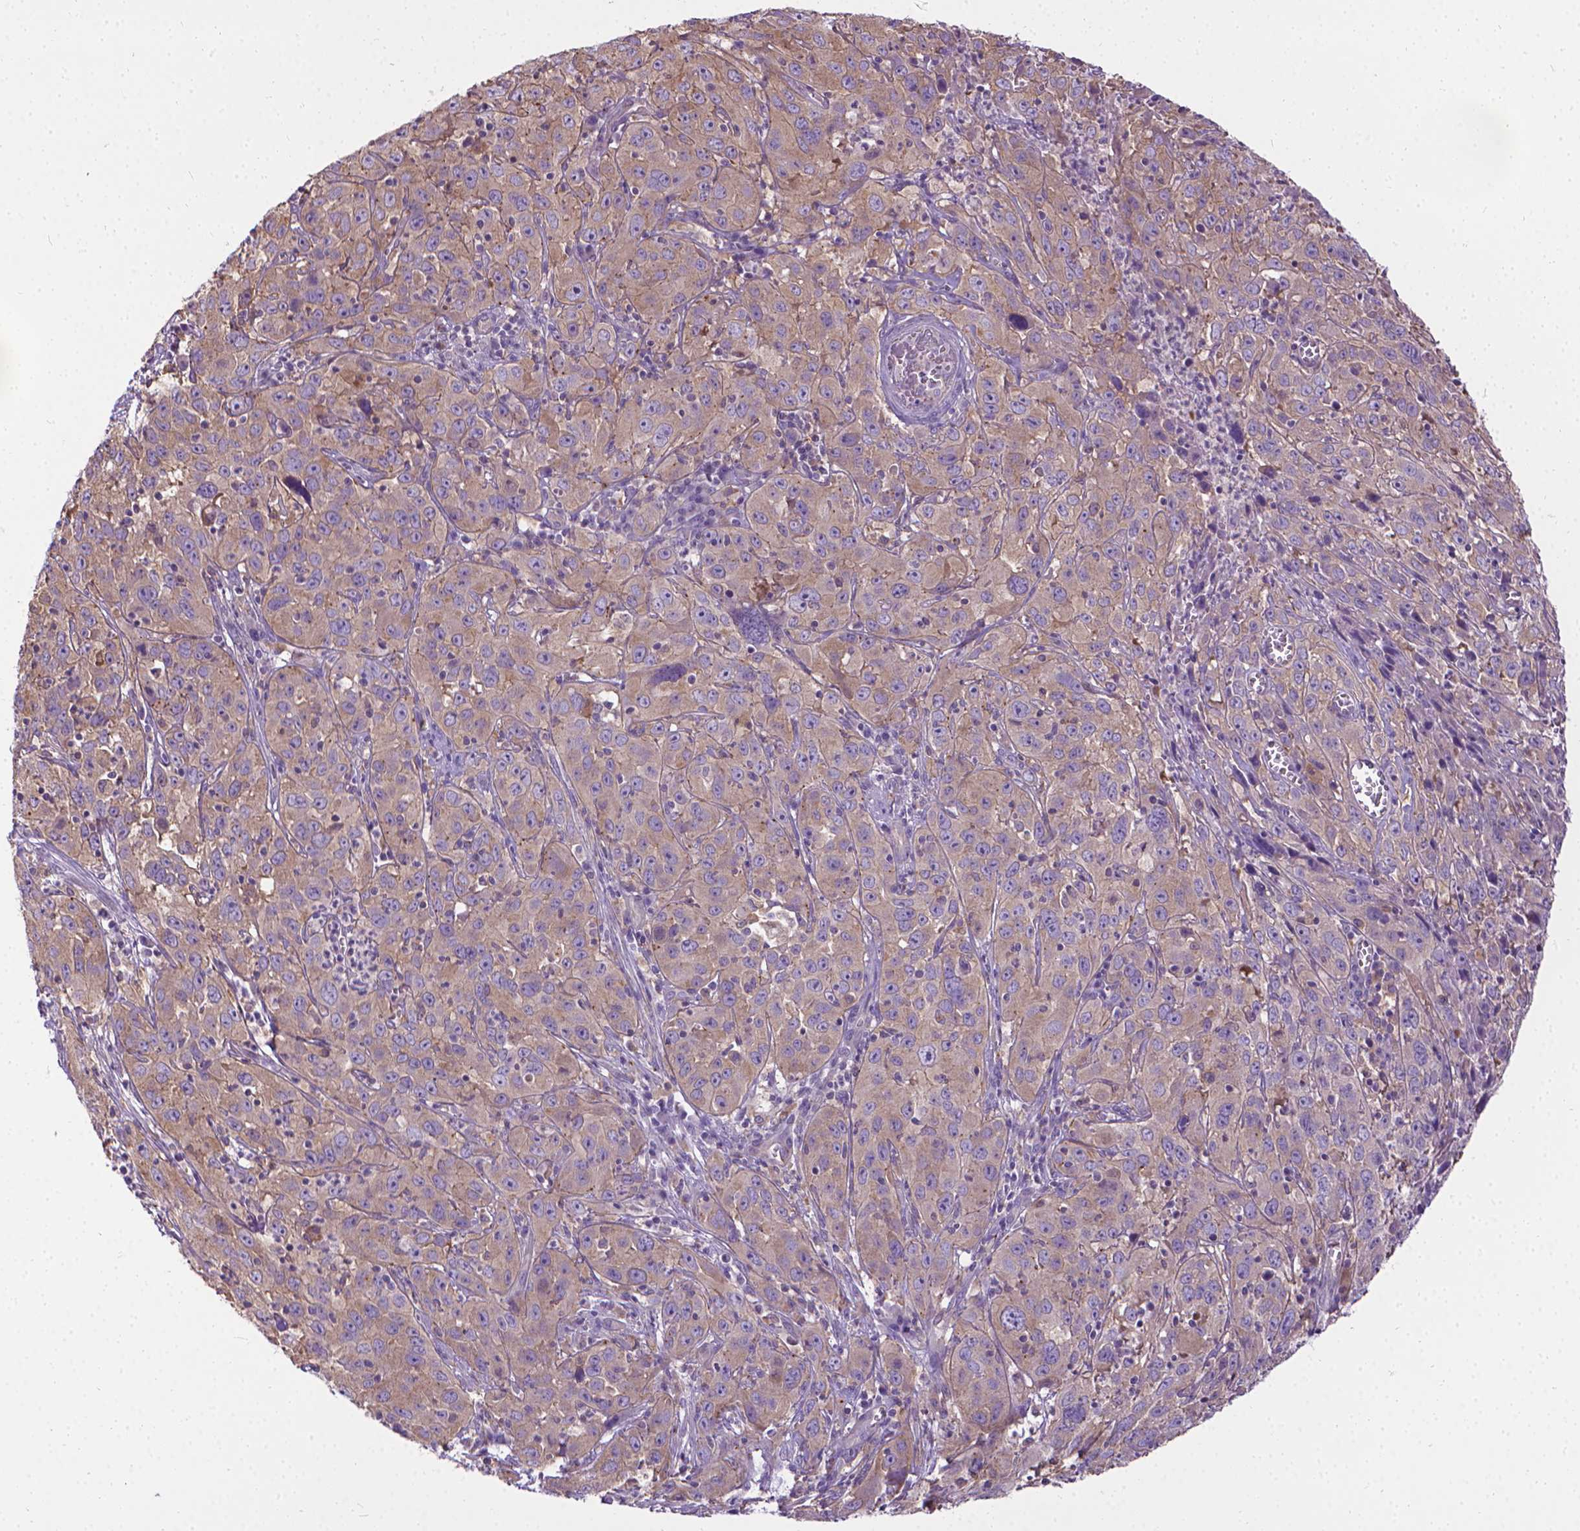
{"staining": {"intensity": "weak", "quantity": "25%-75%", "location": "cytoplasmic/membranous"}, "tissue": "cervical cancer", "cell_type": "Tumor cells", "image_type": "cancer", "snomed": [{"axis": "morphology", "description": "Squamous cell carcinoma, NOS"}, {"axis": "topography", "description": "Cervix"}], "caption": "Immunohistochemical staining of human cervical cancer (squamous cell carcinoma) demonstrates low levels of weak cytoplasmic/membranous protein staining in approximately 25%-75% of tumor cells.", "gene": "CFAP299", "patient": {"sex": "female", "age": 32}}